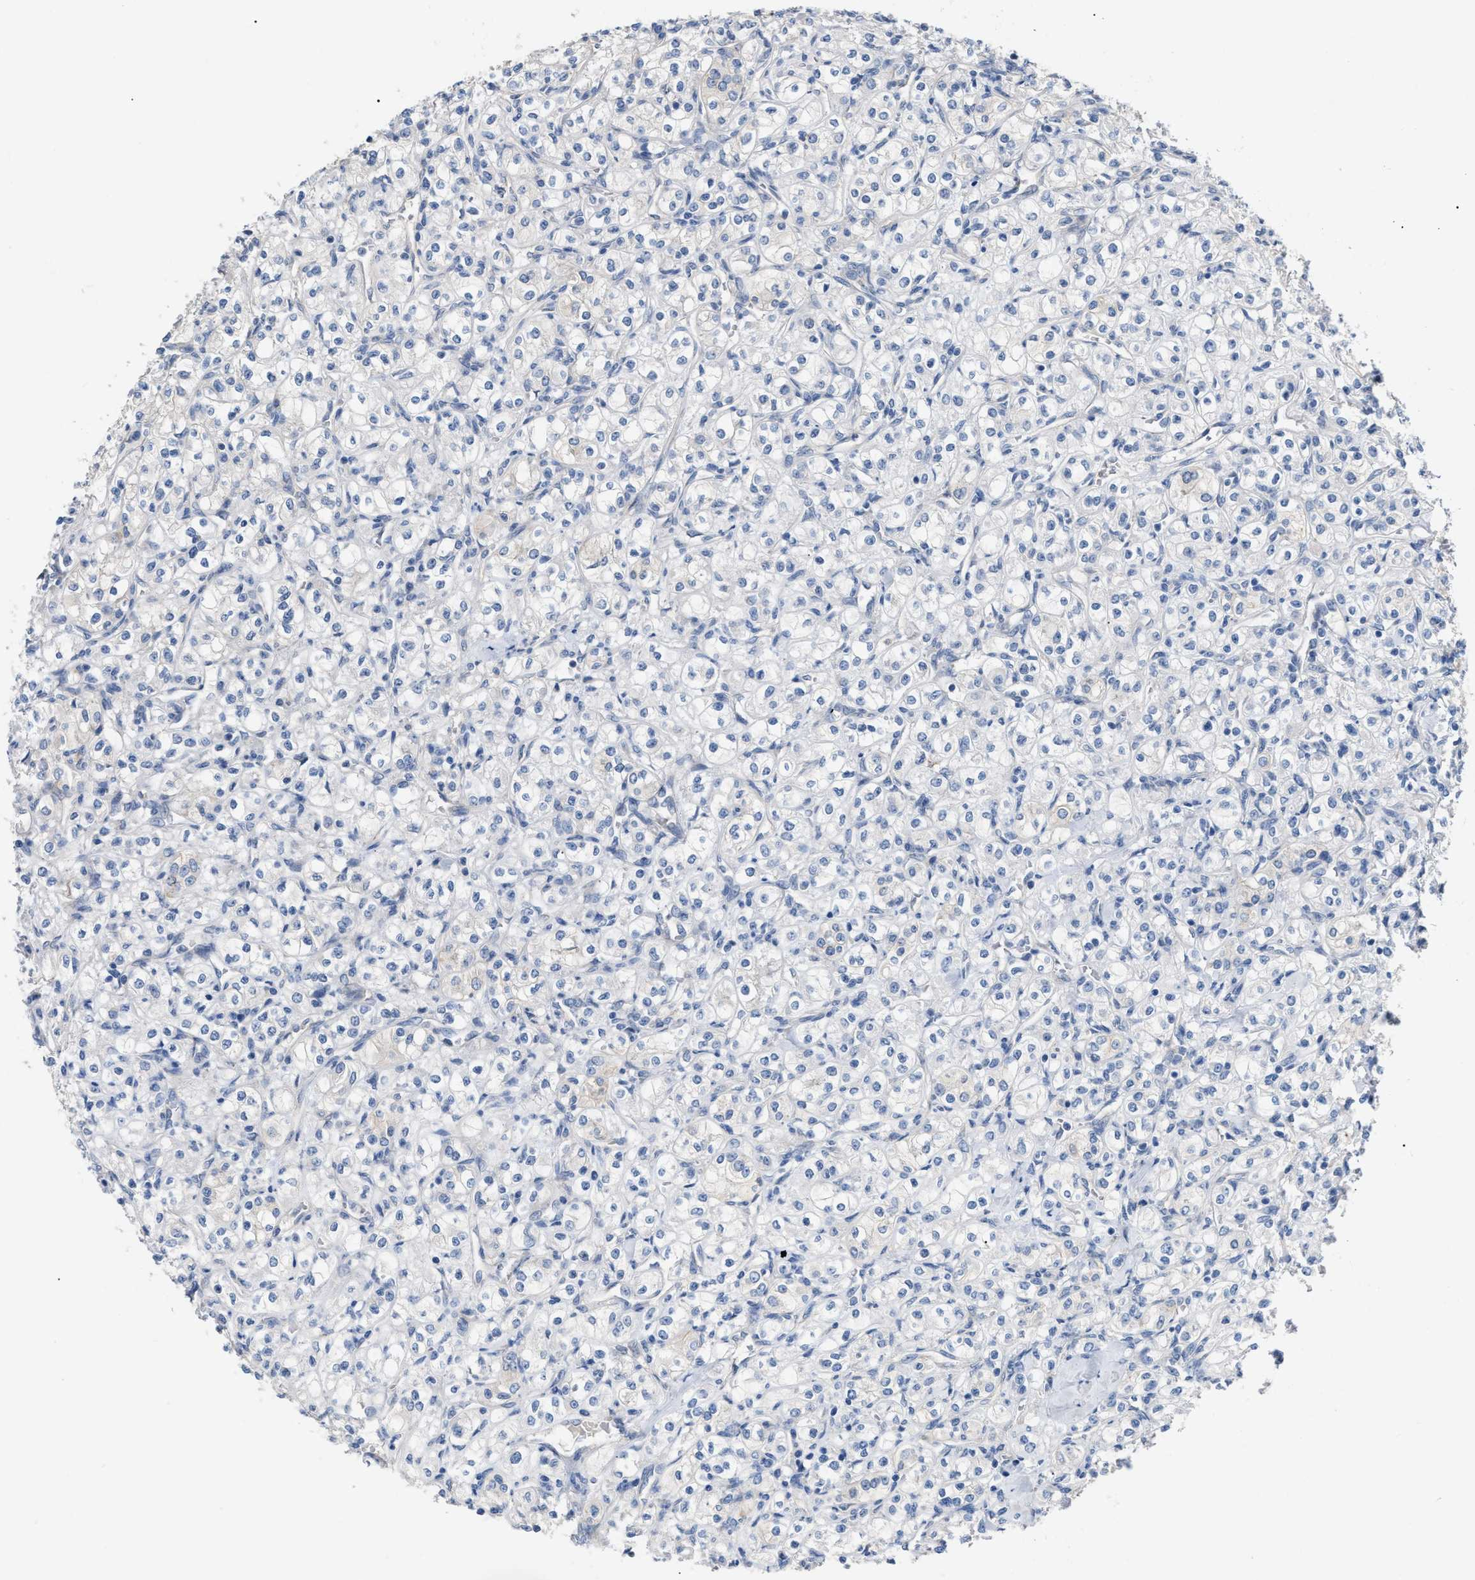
{"staining": {"intensity": "negative", "quantity": "none", "location": "none"}, "tissue": "renal cancer", "cell_type": "Tumor cells", "image_type": "cancer", "snomed": [{"axis": "morphology", "description": "Adenocarcinoma, NOS"}, {"axis": "topography", "description": "Kidney"}], "caption": "The IHC photomicrograph has no significant expression in tumor cells of renal adenocarcinoma tissue.", "gene": "DHX58", "patient": {"sex": "male", "age": 77}}